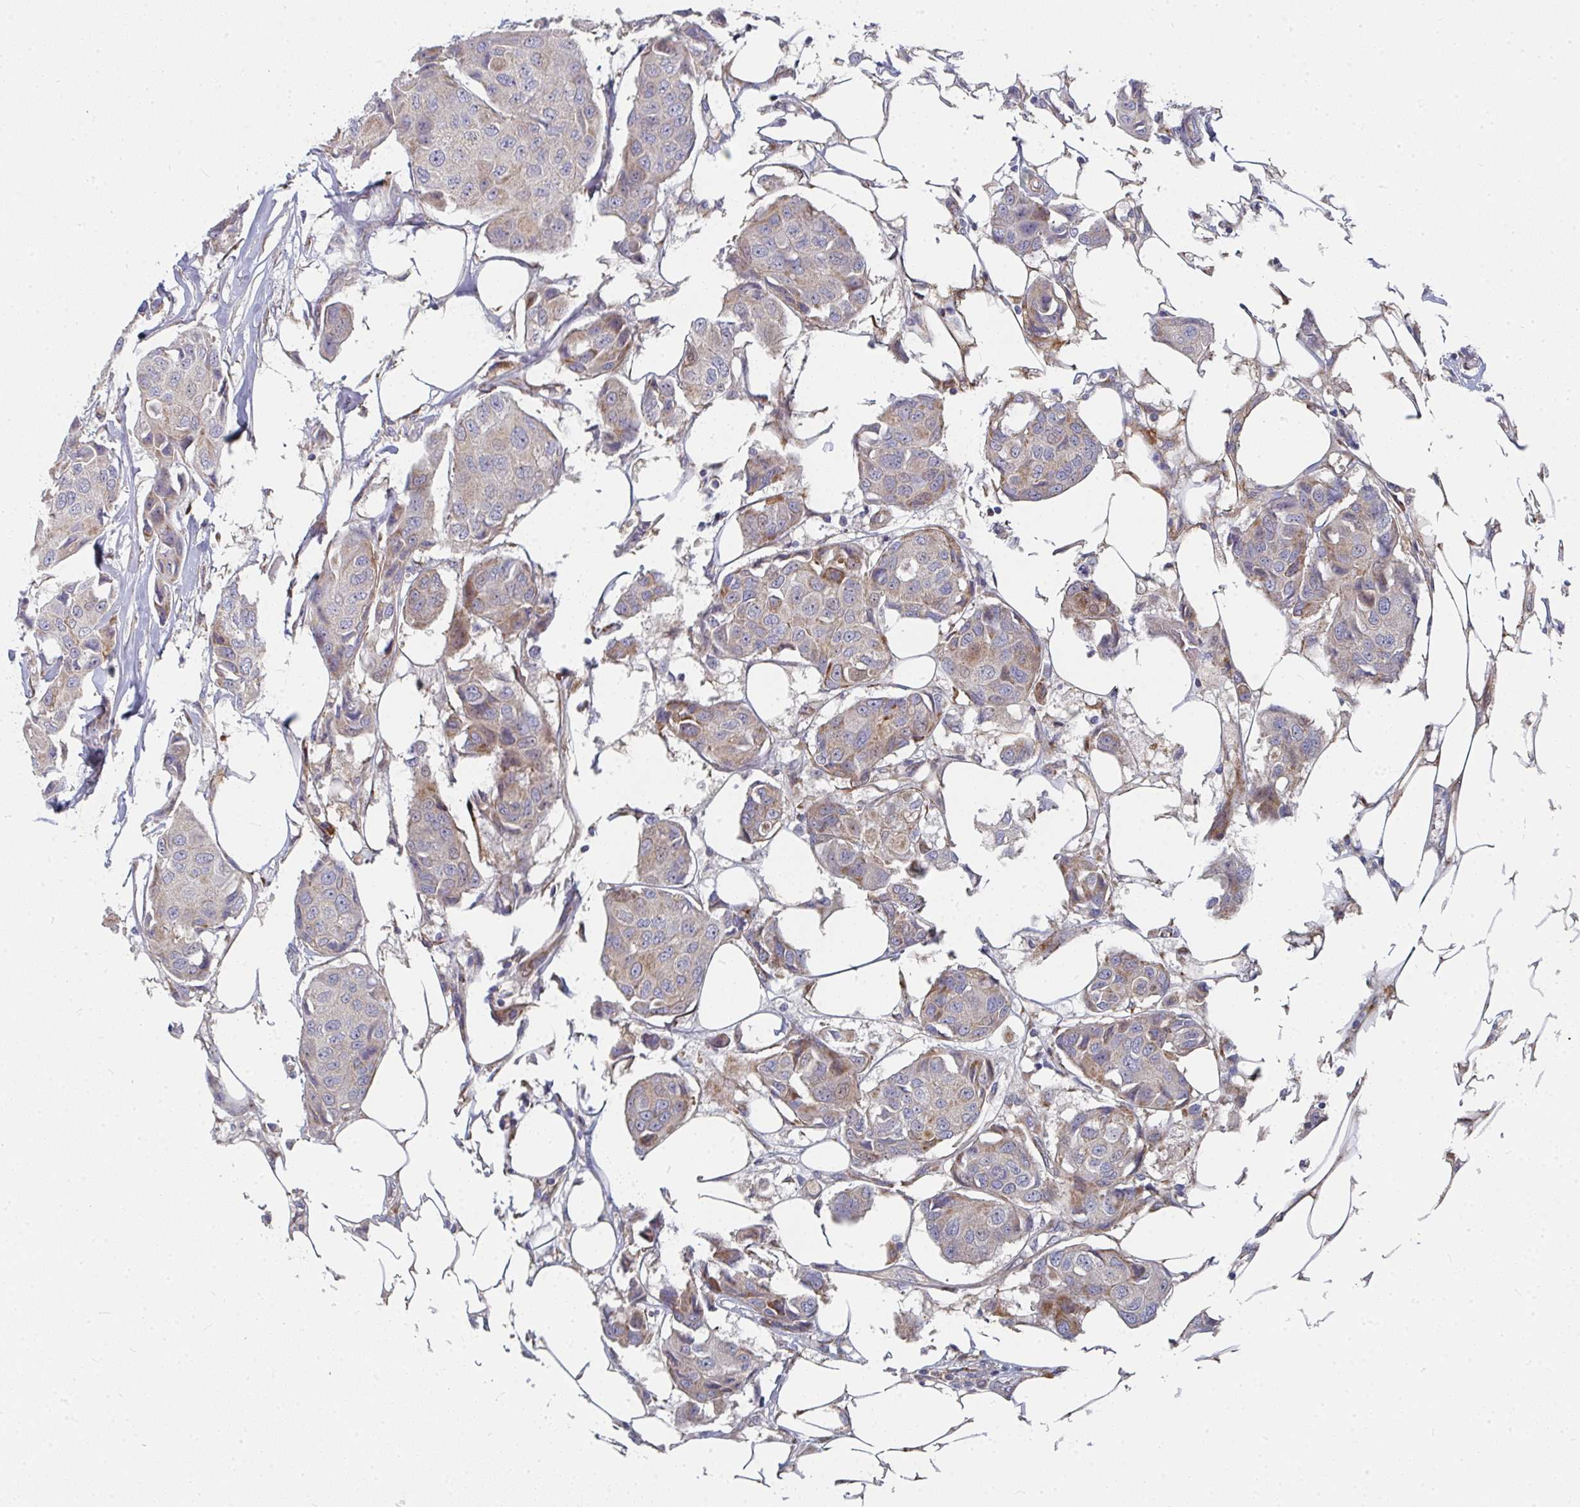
{"staining": {"intensity": "moderate", "quantity": "<25%", "location": "cytoplasmic/membranous"}, "tissue": "breast cancer", "cell_type": "Tumor cells", "image_type": "cancer", "snomed": [{"axis": "morphology", "description": "Duct carcinoma"}, {"axis": "topography", "description": "Breast"}, {"axis": "topography", "description": "Lymph node"}], "caption": "This photomicrograph reveals immunohistochemistry (IHC) staining of breast cancer, with low moderate cytoplasmic/membranous positivity in approximately <25% of tumor cells.", "gene": "RHEBL1", "patient": {"sex": "female", "age": 80}}